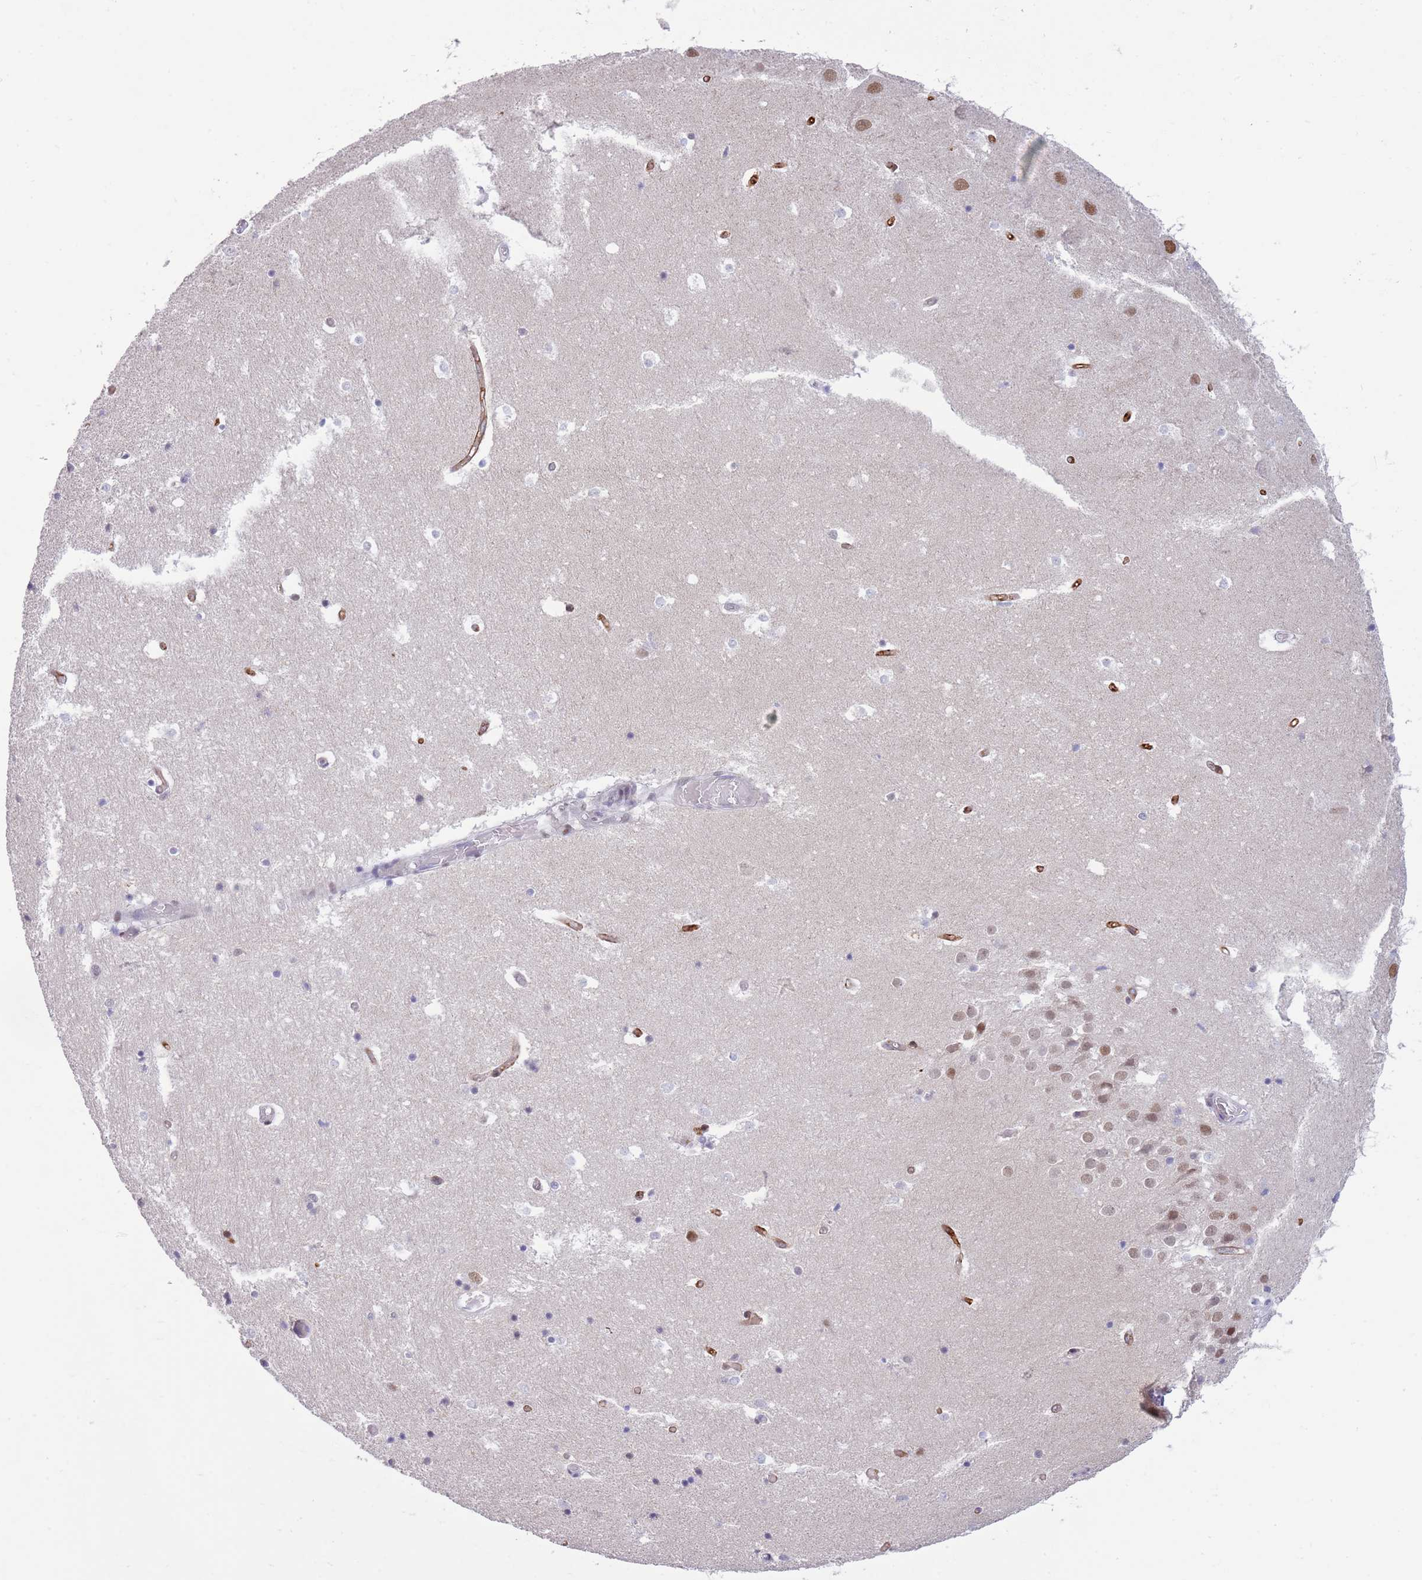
{"staining": {"intensity": "moderate", "quantity": "<25%", "location": "nuclear"}, "tissue": "hippocampus", "cell_type": "Glial cells", "image_type": "normal", "snomed": [{"axis": "morphology", "description": "Normal tissue, NOS"}, {"axis": "topography", "description": "Hippocampus"}], "caption": "Moderate nuclear staining is identified in approximately <25% of glial cells in normal hippocampus. (Stains: DAB (3,3'-diaminobenzidine) in brown, nuclei in blue, Microscopy: brightfield microscopy at high magnification).", "gene": "RFX1", "patient": {"sex": "female", "age": 52}}